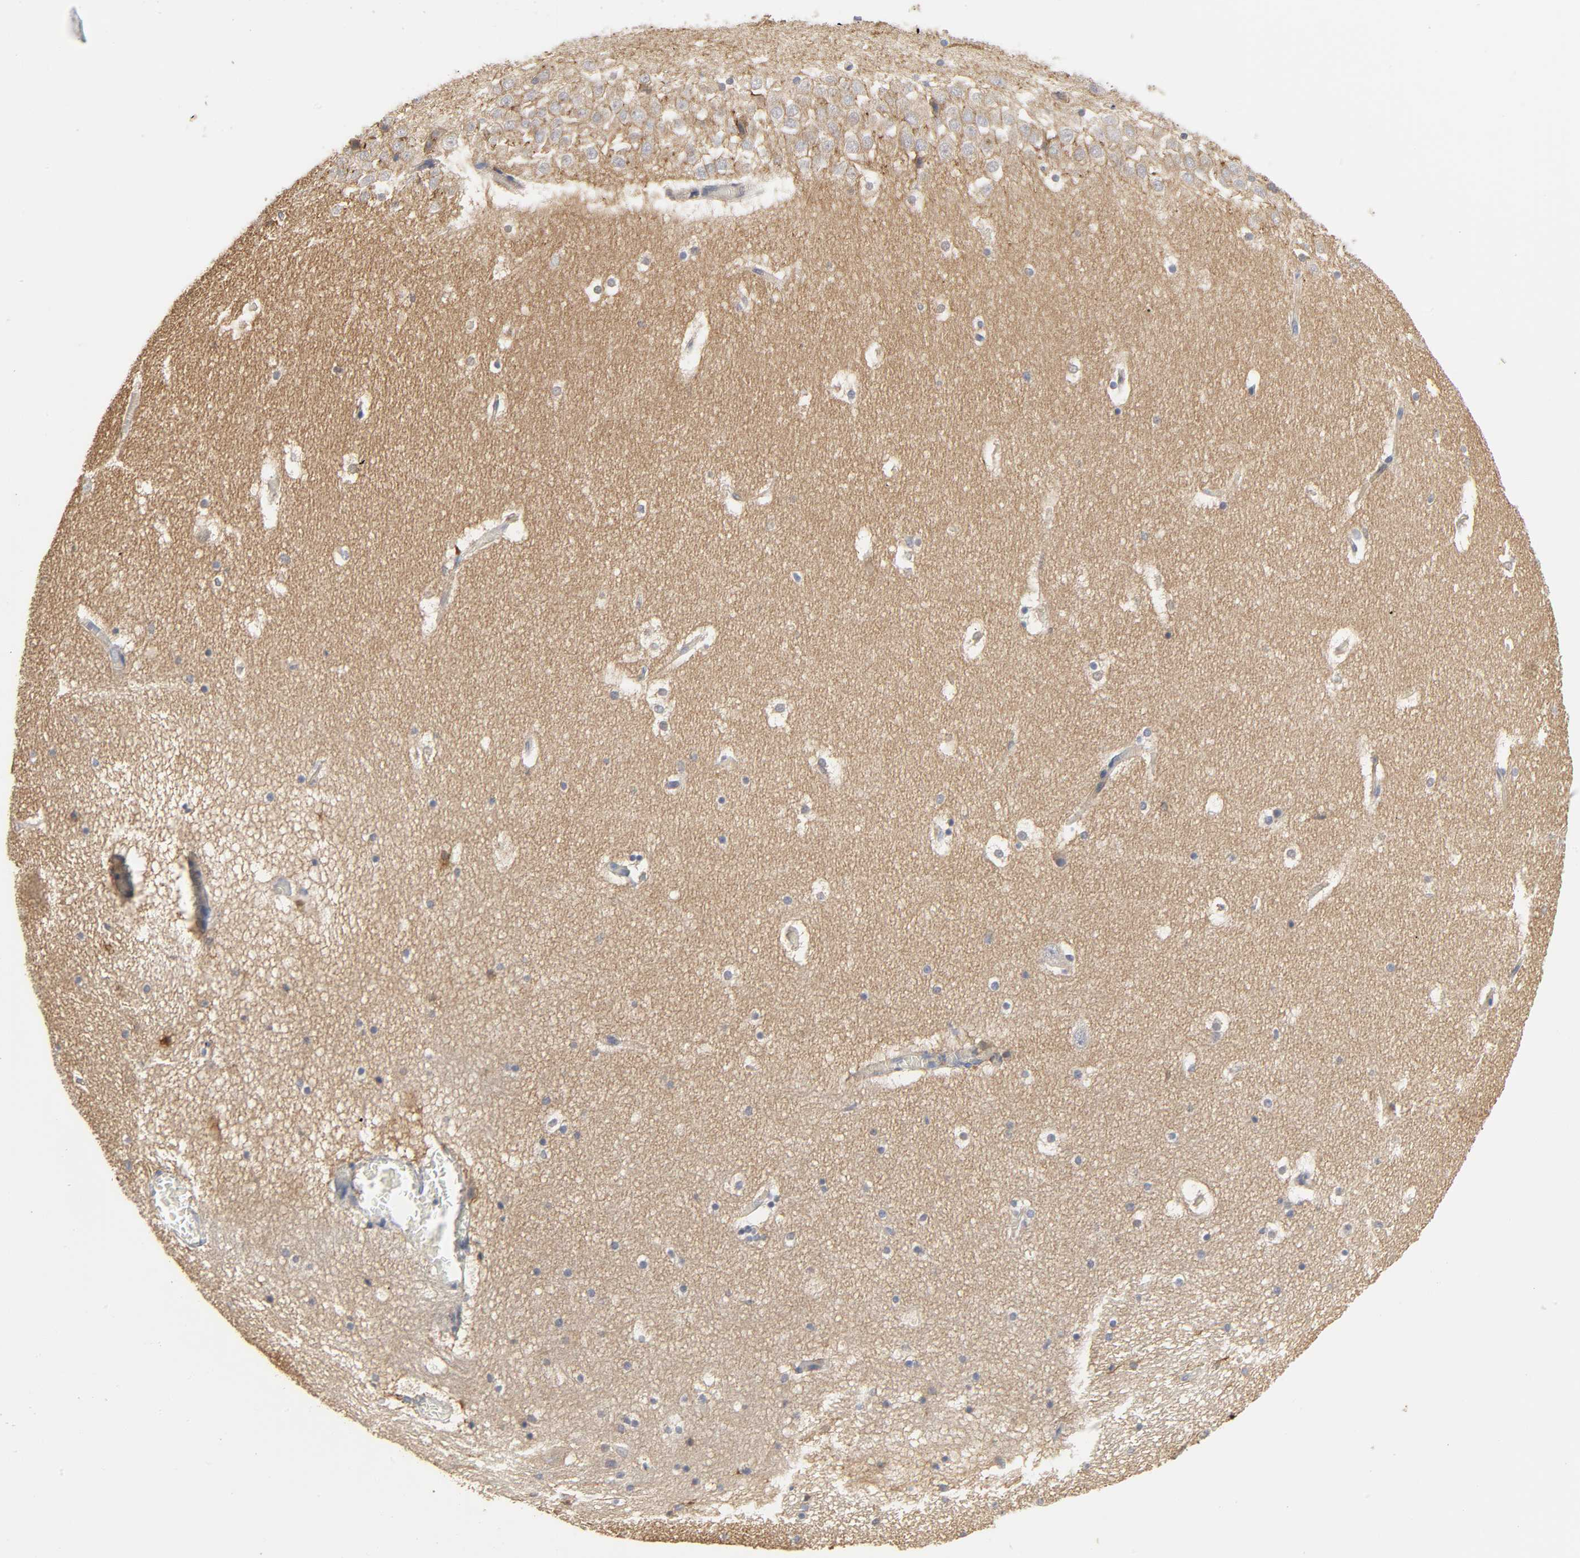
{"staining": {"intensity": "negative", "quantity": "none", "location": "none"}, "tissue": "hippocampus", "cell_type": "Glial cells", "image_type": "normal", "snomed": [{"axis": "morphology", "description": "Normal tissue, NOS"}, {"axis": "topography", "description": "Hippocampus"}], "caption": "This is a image of IHC staining of normal hippocampus, which shows no expression in glial cells. Nuclei are stained in blue.", "gene": "SLC10A2", "patient": {"sex": "male", "age": 45}}